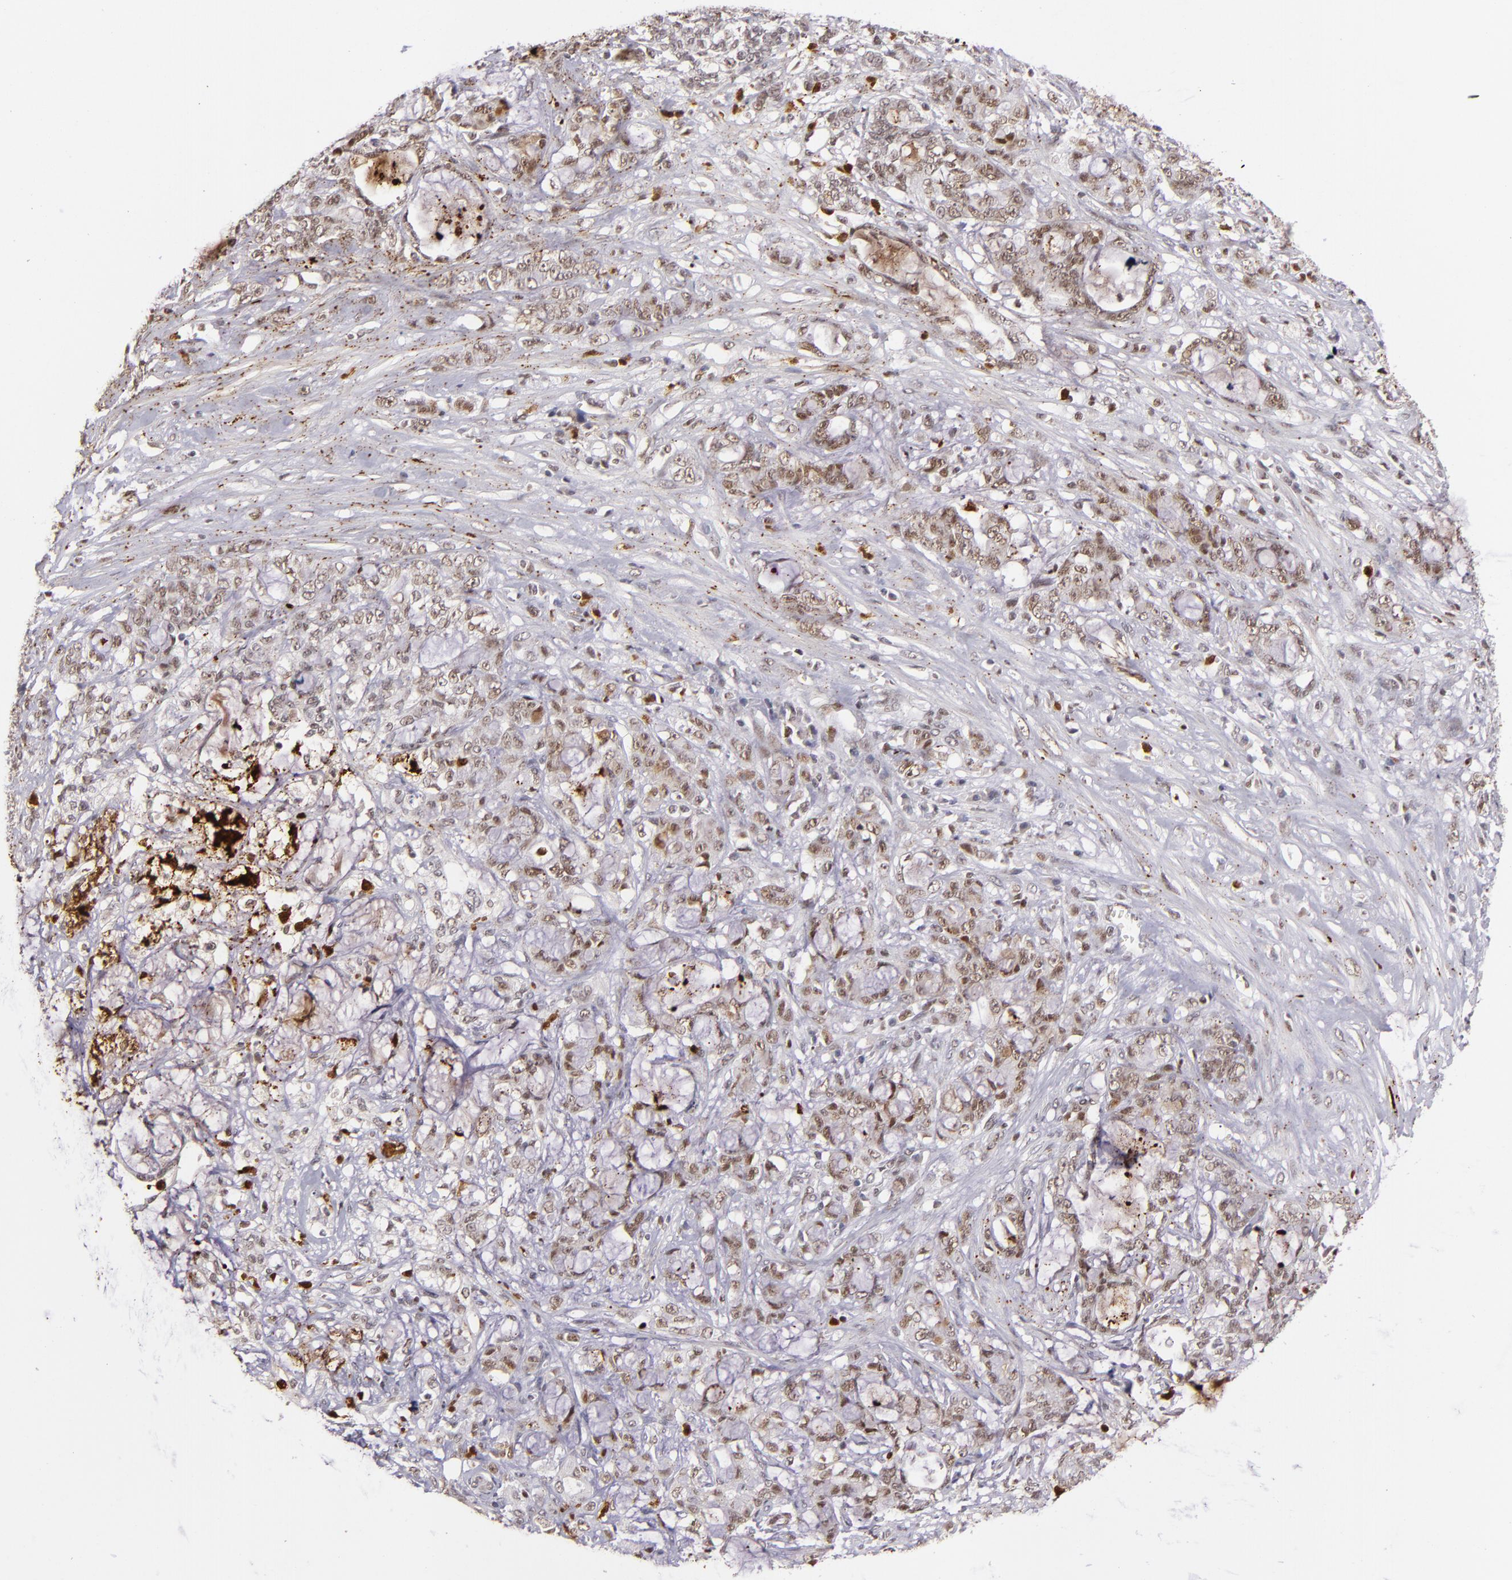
{"staining": {"intensity": "moderate", "quantity": "<25%", "location": "nuclear"}, "tissue": "pancreatic cancer", "cell_type": "Tumor cells", "image_type": "cancer", "snomed": [{"axis": "morphology", "description": "Adenocarcinoma, NOS"}, {"axis": "topography", "description": "Pancreas"}], "caption": "The immunohistochemical stain highlights moderate nuclear staining in tumor cells of adenocarcinoma (pancreatic) tissue.", "gene": "RXRG", "patient": {"sex": "female", "age": 73}}